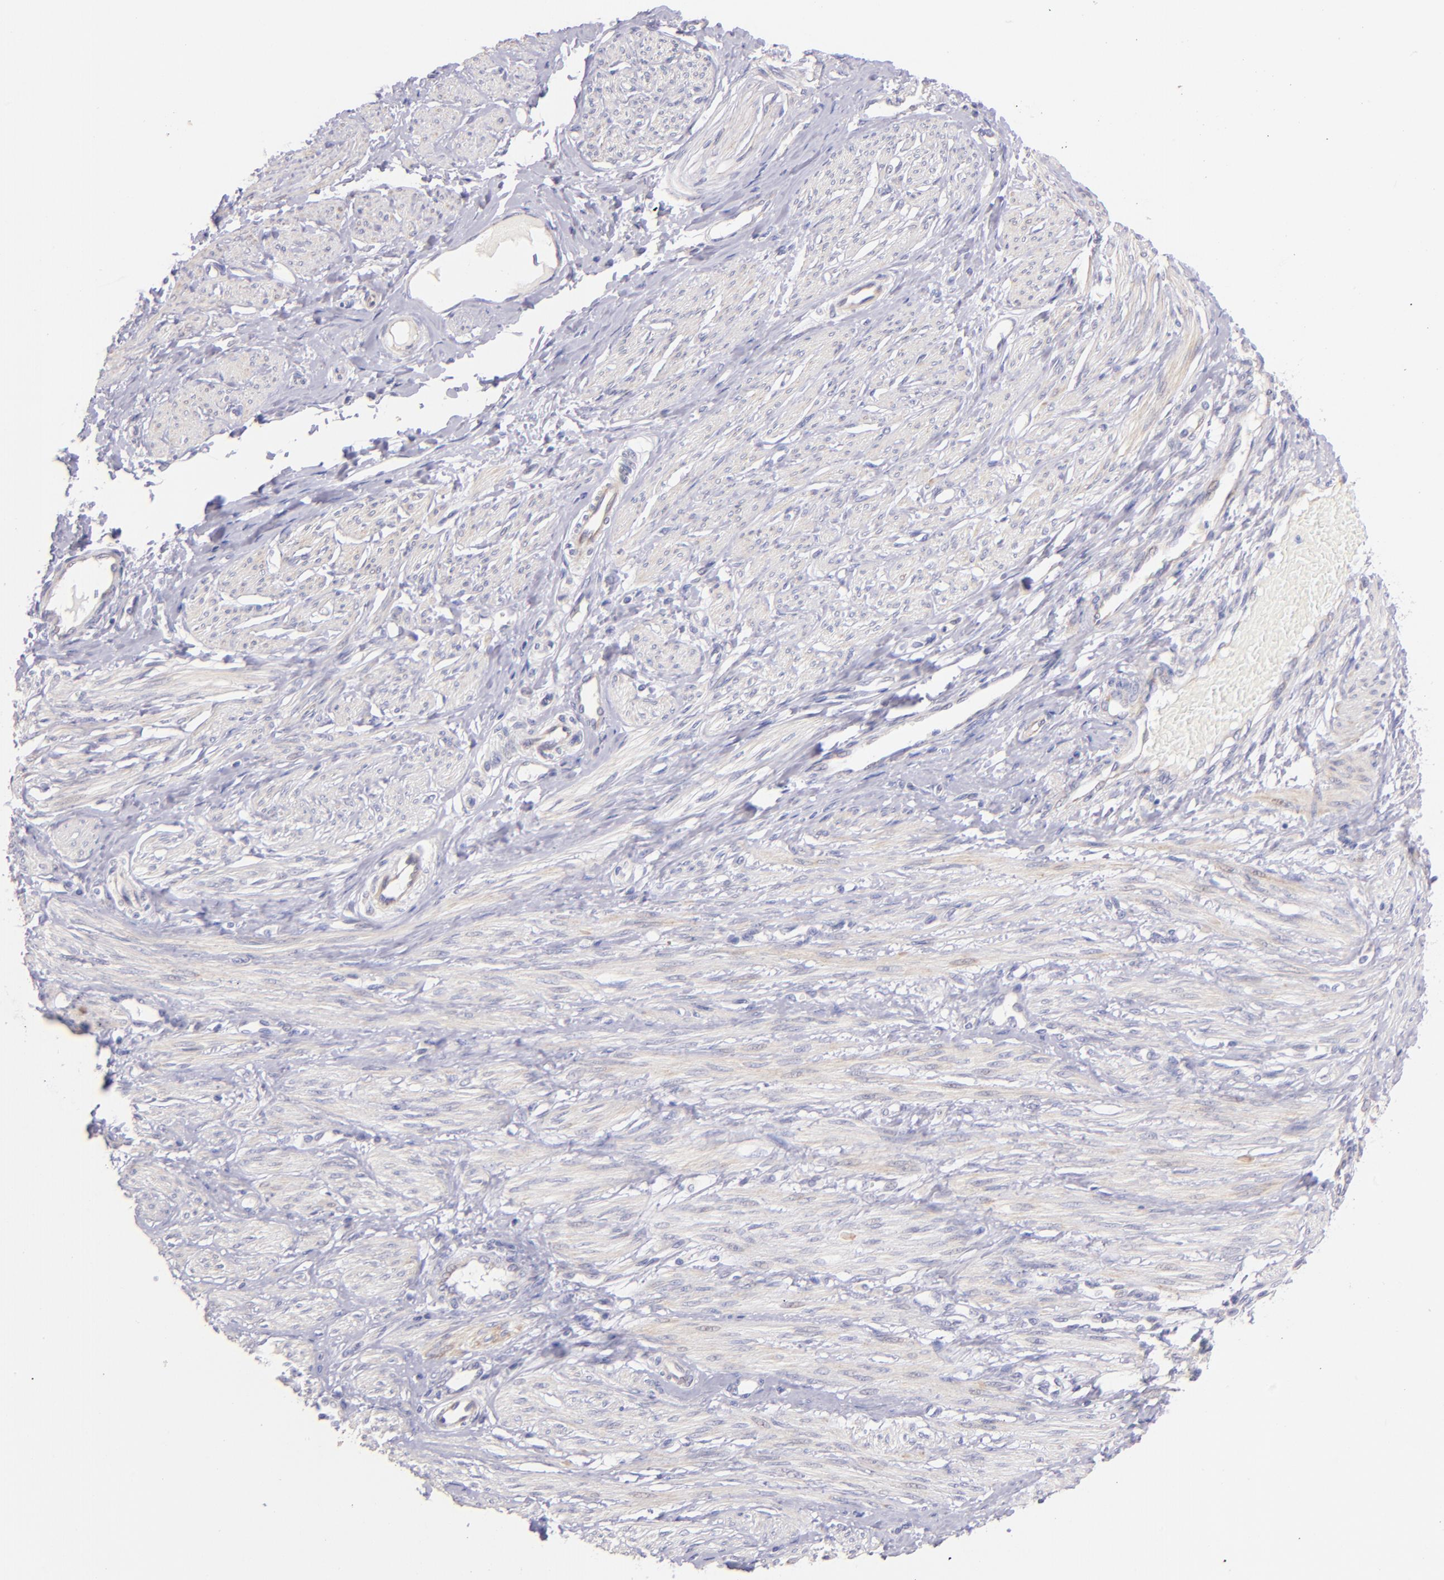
{"staining": {"intensity": "weak", "quantity": ">75%", "location": "cytoplasmic/membranous"}, "tissue": "smooth muscle", "cell_type": "Smooth muscle cells", "image_type": "normal", "snomed": [{"axis": "morphology", "description": "Normal tissue, NOS"}, {"axis": "topography", "description": "Smooth muscle"}, {"axis": "topography", "description": "Uterus"}], "caption": "A brown stain highlights weak cytoplasmic/membranous positivity of a protein in smooth muscle cells of normal human smooth muscle. Ihc stains the protein of interest in brown and the nuclei are stained blue.", "gene": "SH2D4A", "patient": {"sex": "female", "age": 39}}